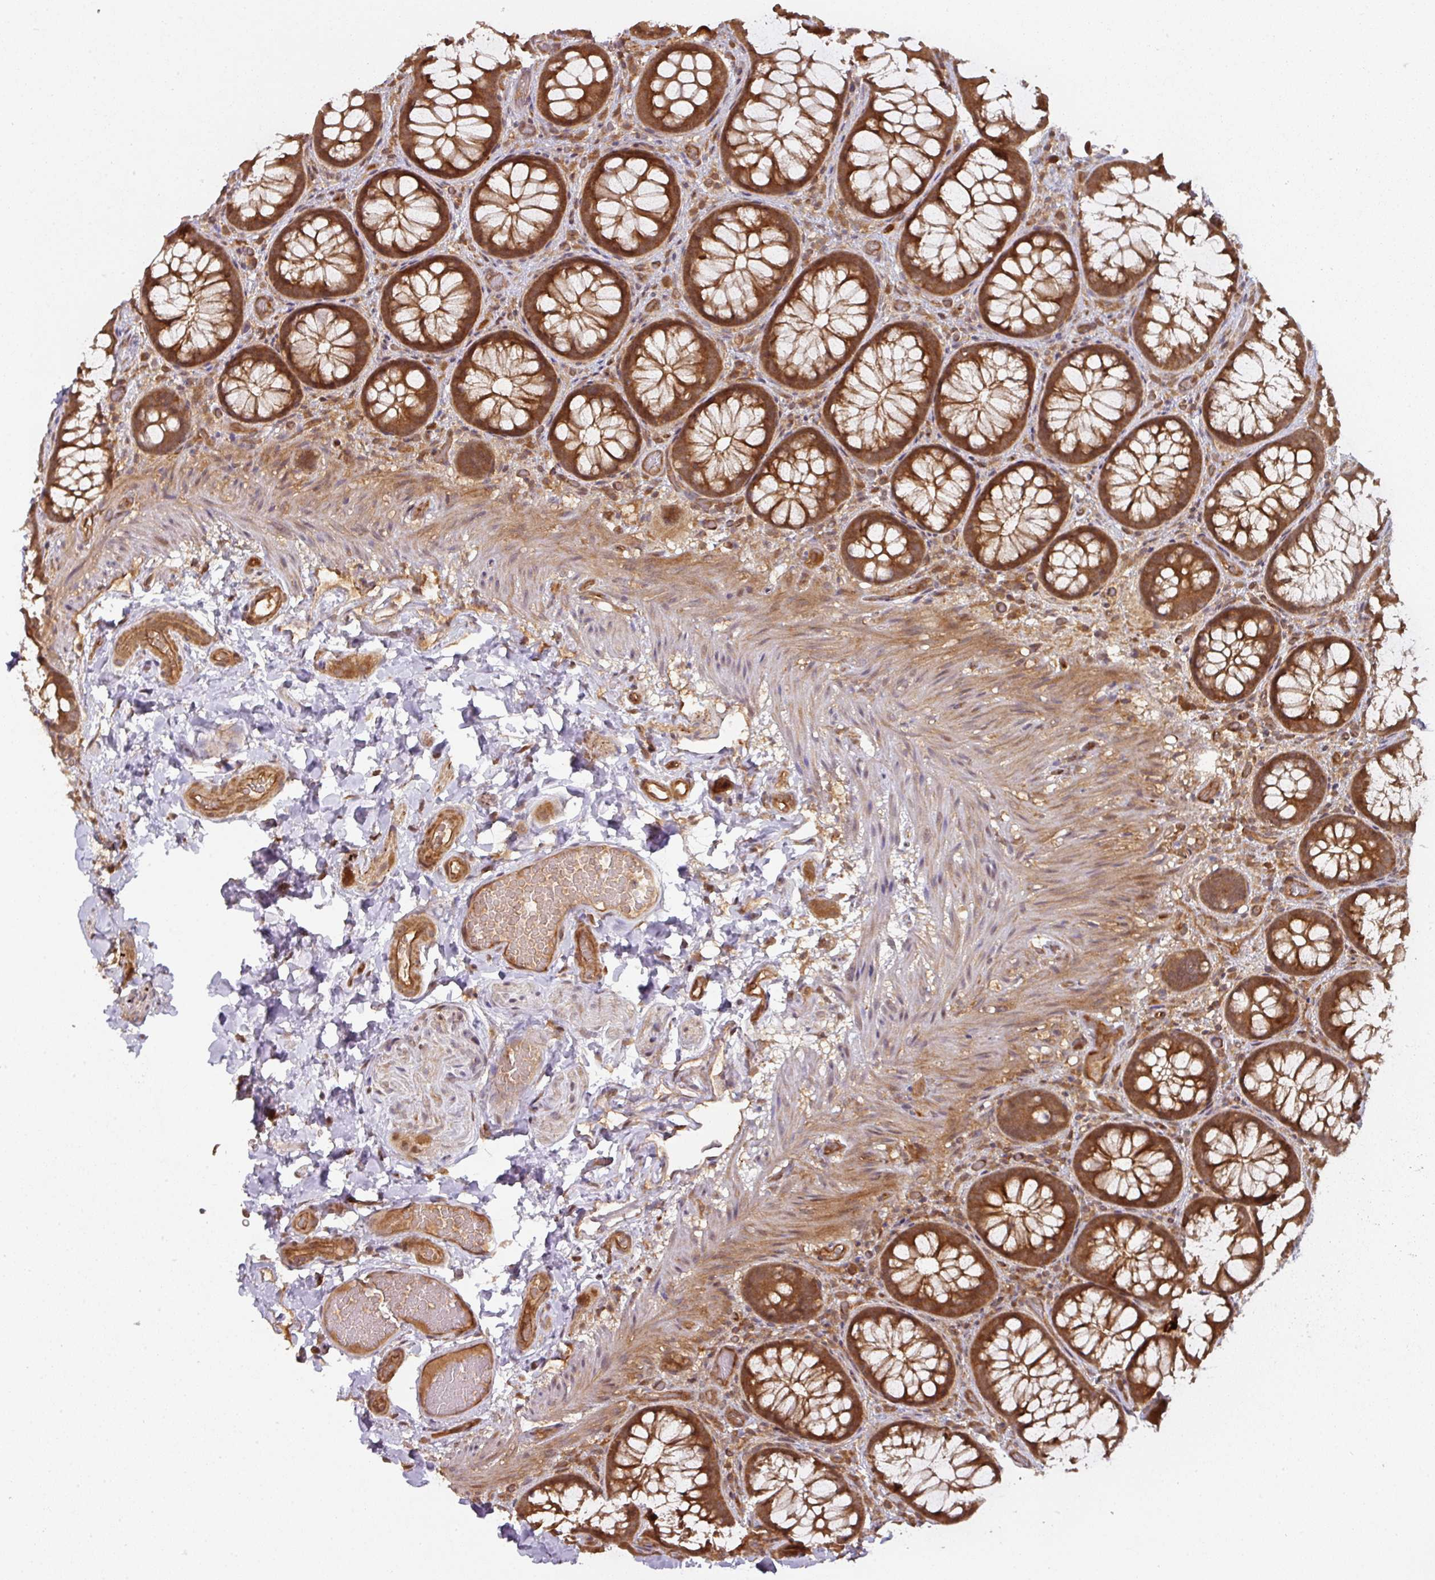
{"staining": {"intensity": "moderate", "quantity": ">75%", "location": "cytoplasmic/membranous"}, "tissue": "colon", "cell_type": "Endothelial cells", "image_type": "normal", "snomed": [{"axis": "morphology", "description": "Normal tissue, NOS"}, {"axis": "topography", "description": "Colon"}], "caption": "Endothelial cells exhibit medium levels of moderate cytoplasmic/membranous positivity in about >75% of cells in normal human colon.", "gene": "EIF4EBP2", "patient": {"sex": "male", "age": 46}}